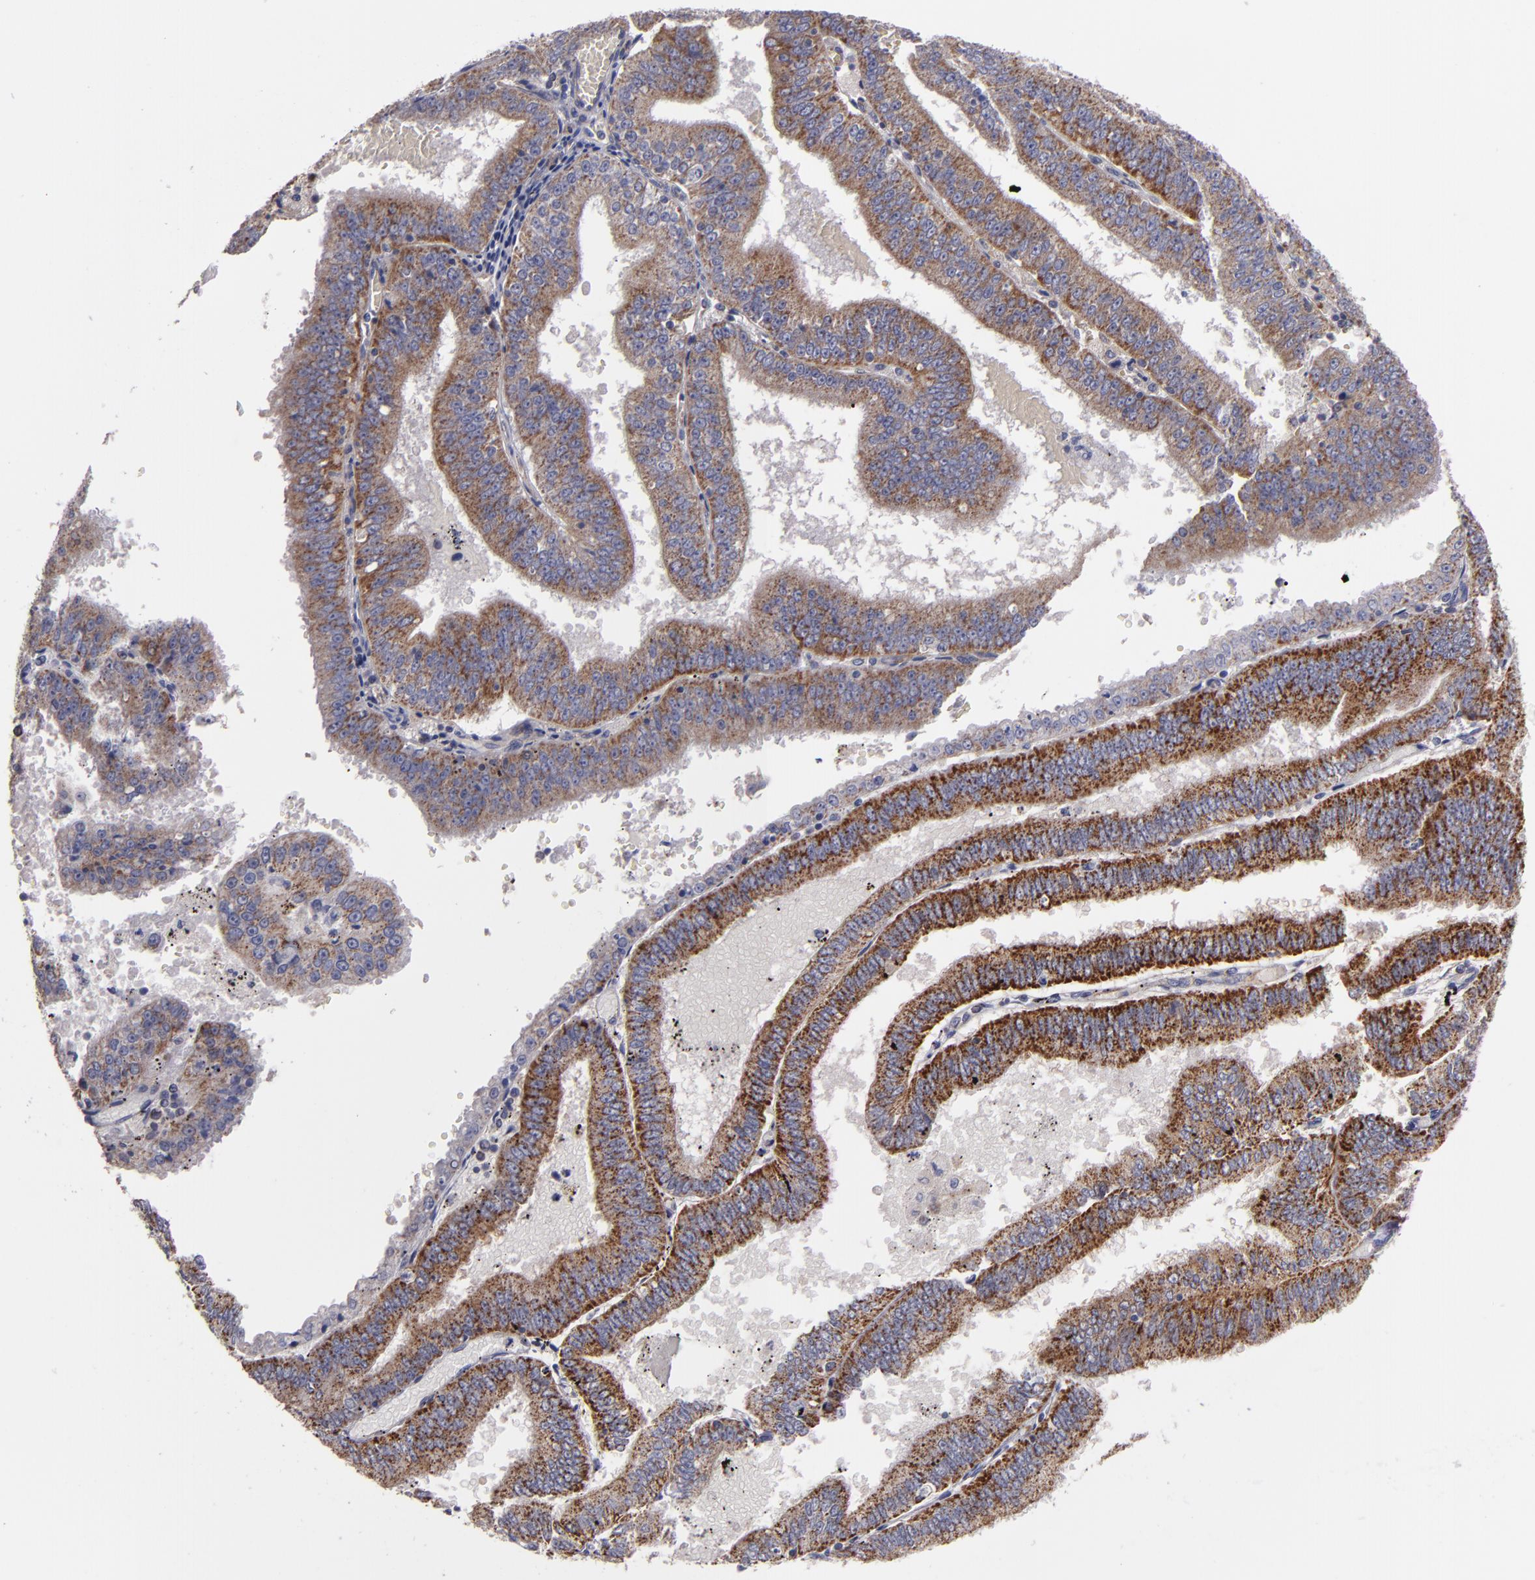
{"staining": {"intensity": "moderate", "quantity": ">75%", "location": "cytoplasmic/membranous"}, "tissue": "endometrial cancer", "cell_type": "Tumor cells", "image_type": "cancer", "snomed": [{"axis": "morphology", "description": "Adenocarcinoma, NOS"}, {"axis": "topography", "description": "Endometrium"}], "caption": "Endometrial cancer stained with a protein marker displays moderate staining in tumor cells.", "gene": "CLTA", "patient": {"sex": "female", "age": 66}}